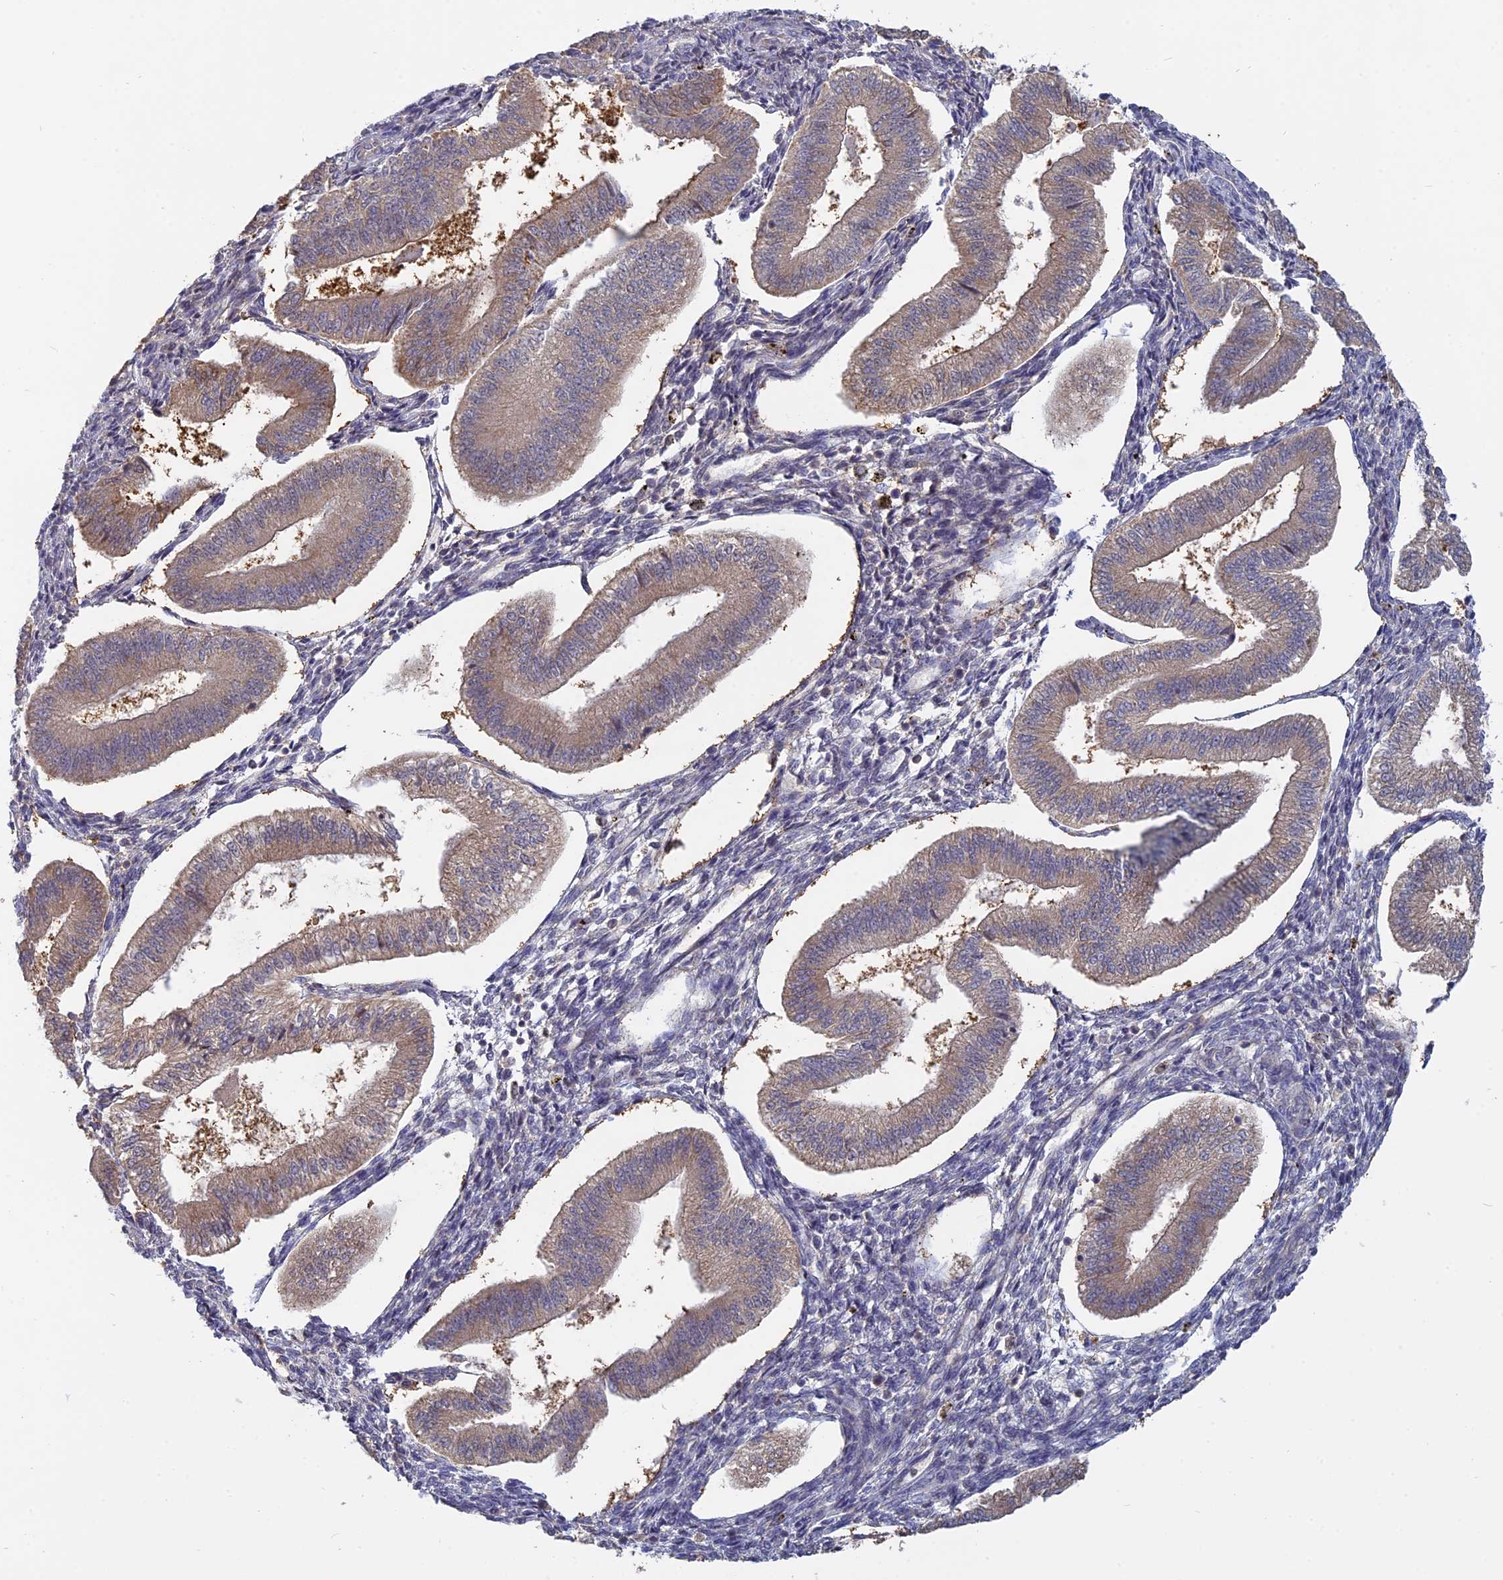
{"staining": {"intensity": "negative", "quantity": "none", "location": "none"}, "tissue": "endometrium", "cell_type": "Cells in endometrial stroma", "image_type": "normal", "snomed": [{"axis": "morphology", "description": "Normal tissue, NOS"}, {"axis": "topography", "description": "Endometrium"}], "caption": "Immunohistochemistry of normal endometrium shows no staining in cells in endometrial stroma.", "gene": "TMEM208", "patient": {"sex": "female", "age": 34}}